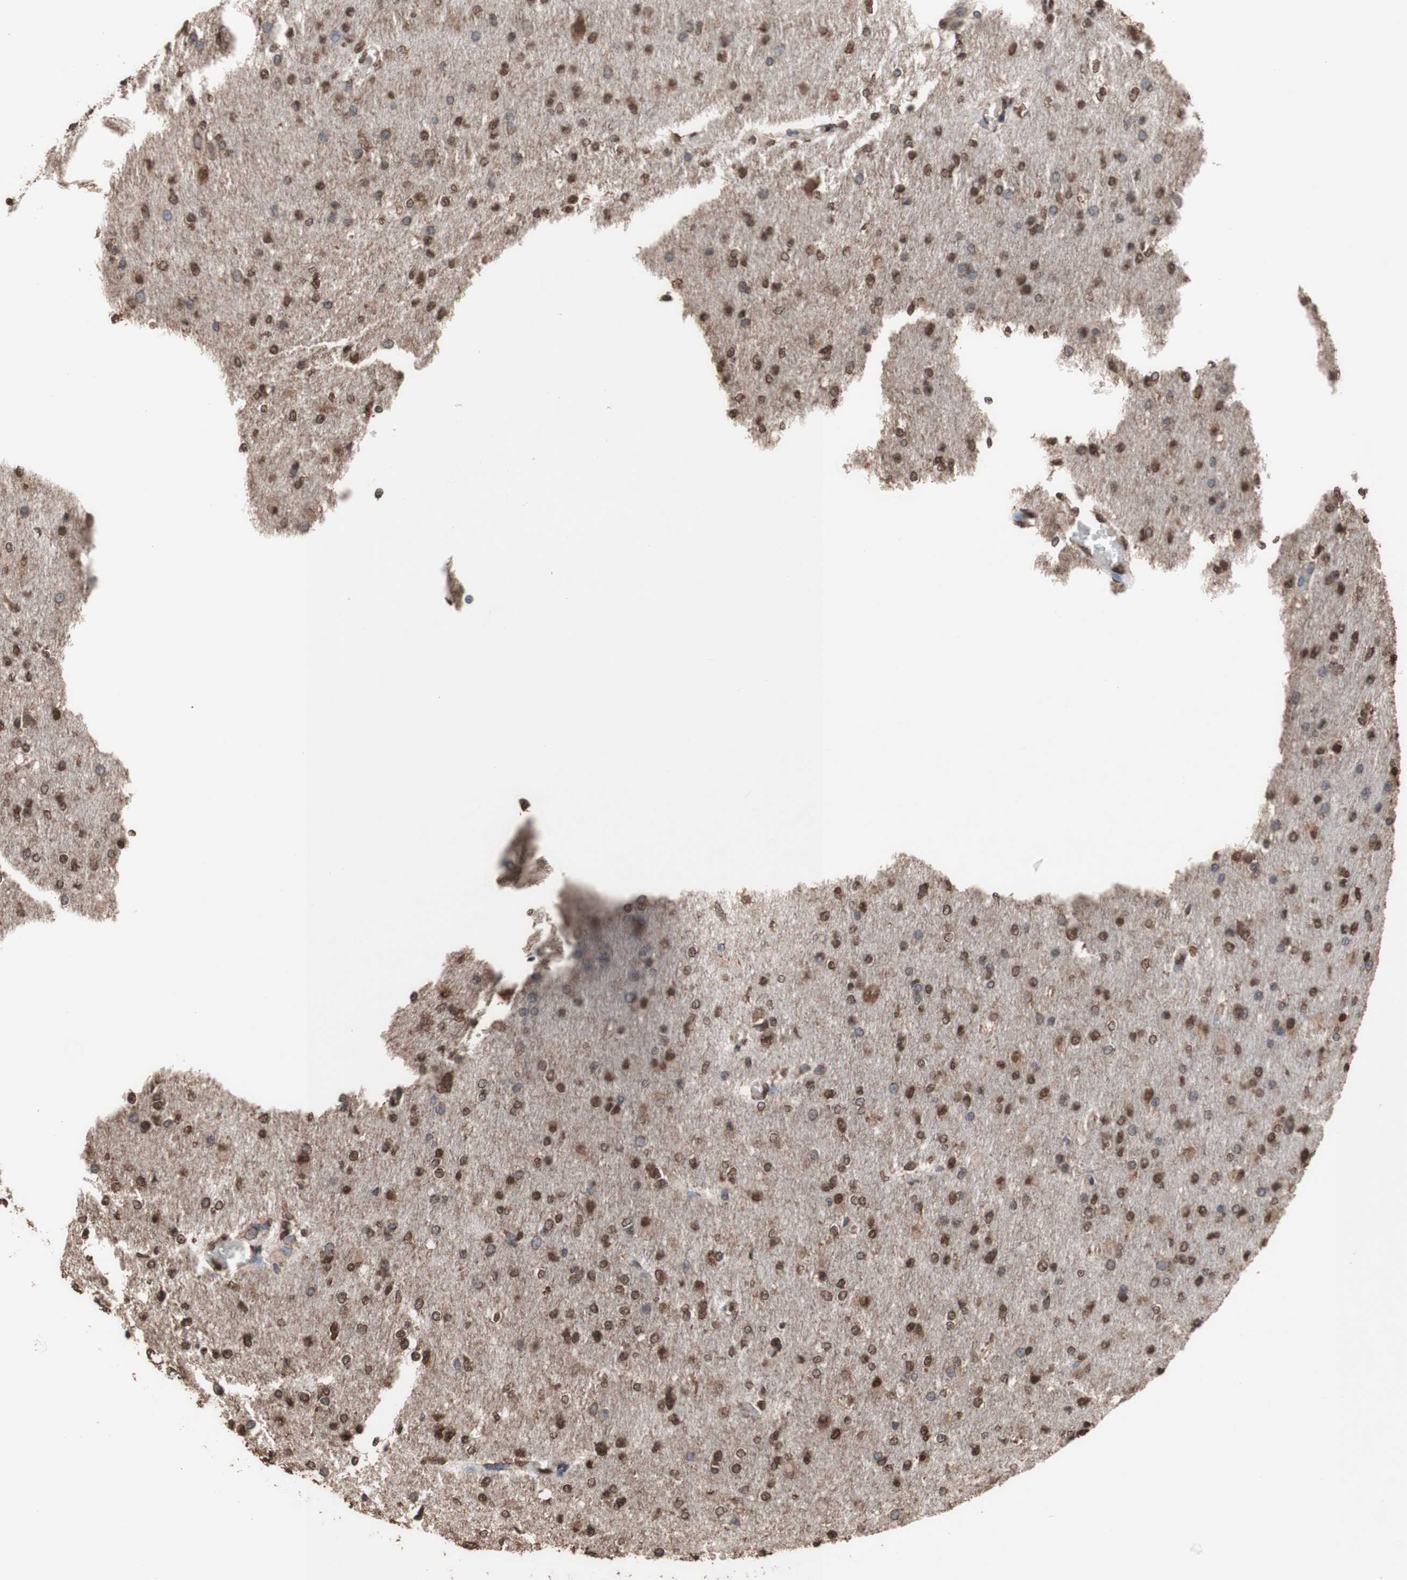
{"staining": {"intensity": "strong", "quantity": ">75%", "location": "cytoplasmic/membranous,nuclear"}, "tissue": "glioma", "cell_type": "Tumor cells", "image_type": "cancer", "snomed": [{"axis": "morphology", "description": "Glioma, malignant, High grade"}, {"axis": "topography", "description": "Cerebral cortex"}], "caption": "A high amount of strong cytoplasmic/membranous and nuclear expression is identified in approximately >75% of tumor cells in malignant glioma (high-grade) tissue. The protein of interest is shown in brown color, while the nuclei are stained blue.", "gene": "PIDD1", "patient": {"sex": "female", "age": 36}}